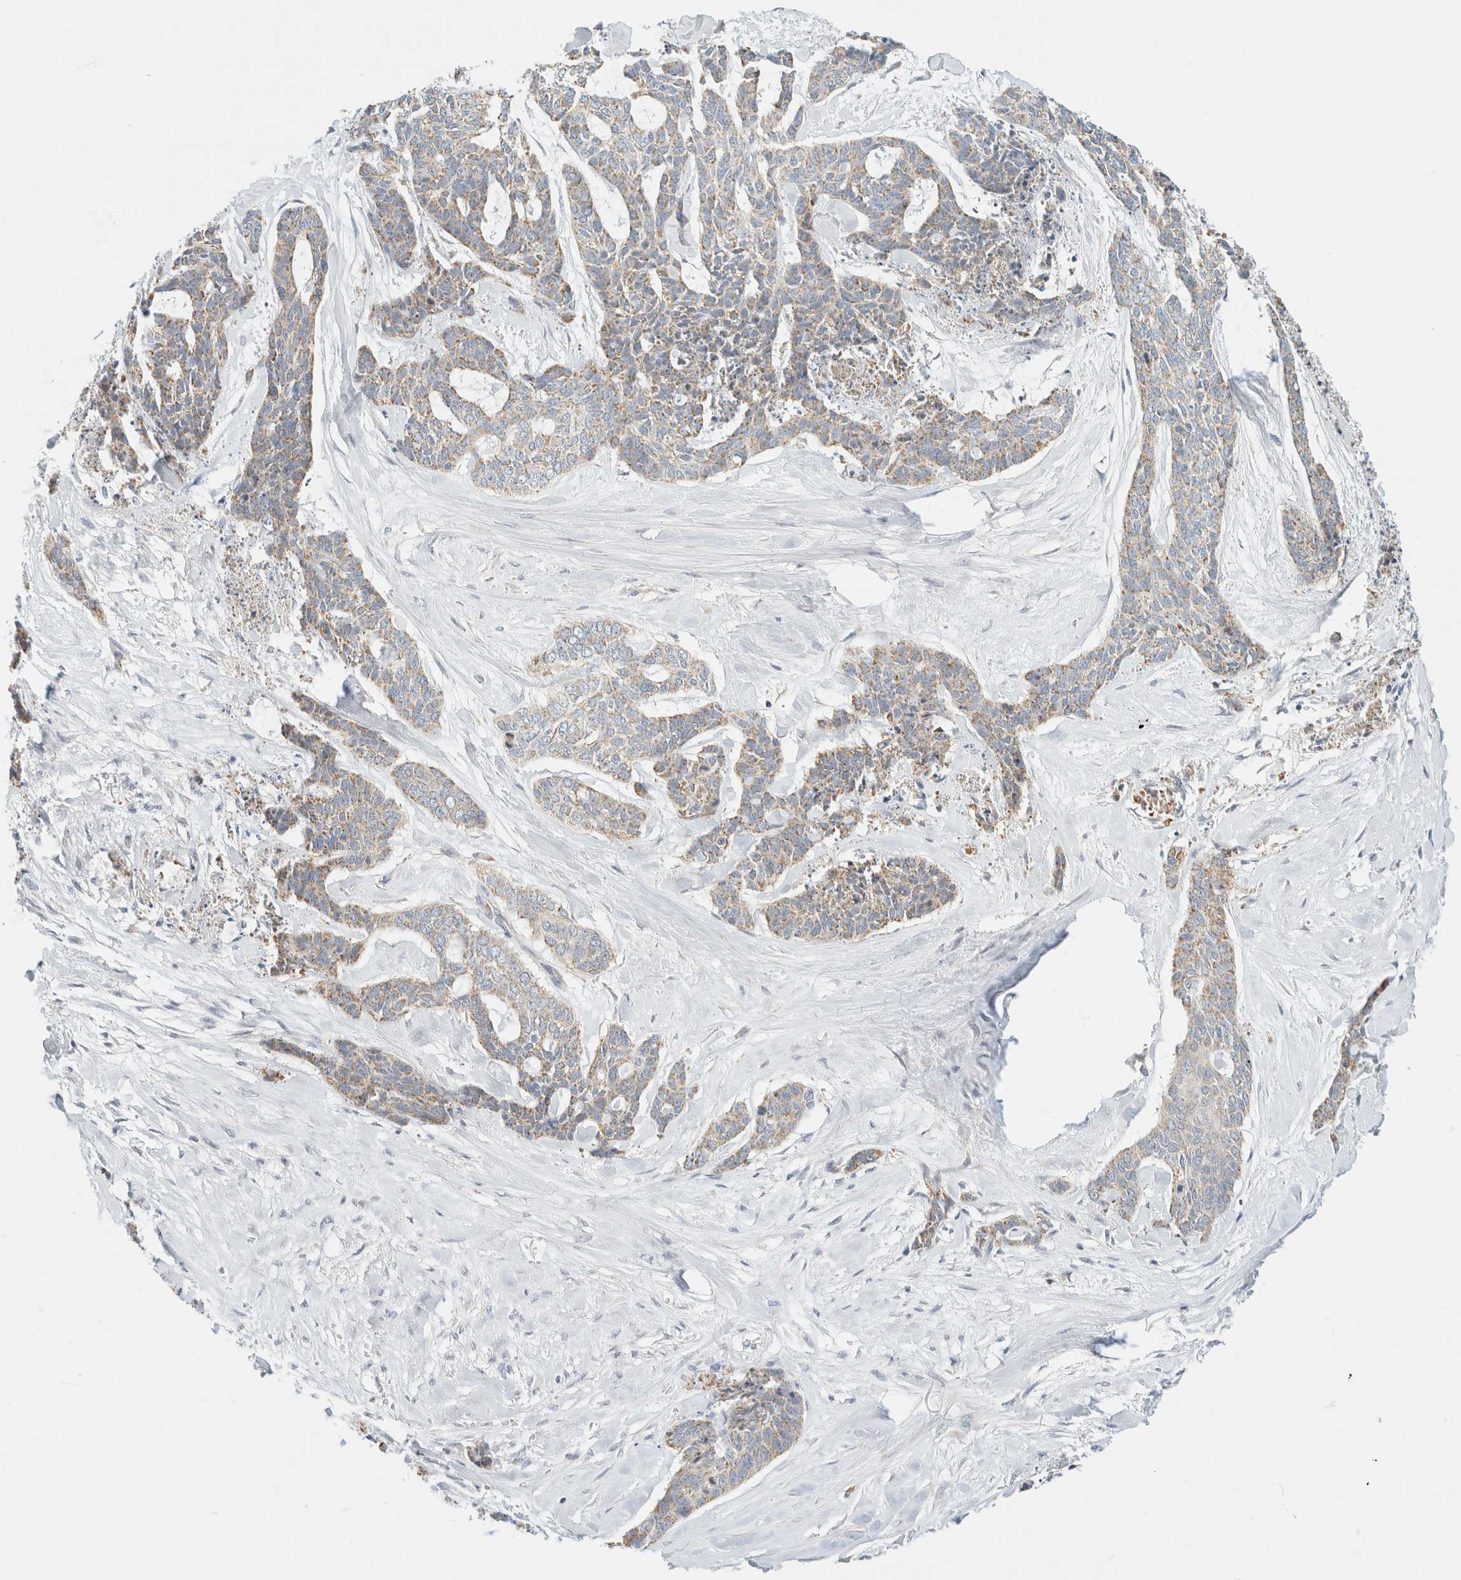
{"staining": {"intensity": "weak", "quantity": ">75%", "location": "cytoplasmic/membranous"}, "tissue": "skin cancer", "cell_type": "Tumor cells", "image_type": "cancer", "snomed": [{"axis": "morphology", "description": "Basal cell carcinoma"}, {"axis": "topography", "description": "Skin"}], "caption": "Basal cell carcinoma (skin) stained for a protein displays weak cytoplasmic/membranous positivity in tumor cells. (DAB = brown stain, brightfield microscopy at high magnification).", "gene": "HDHD3", "patient": {"sex": "female", "age": 64}}